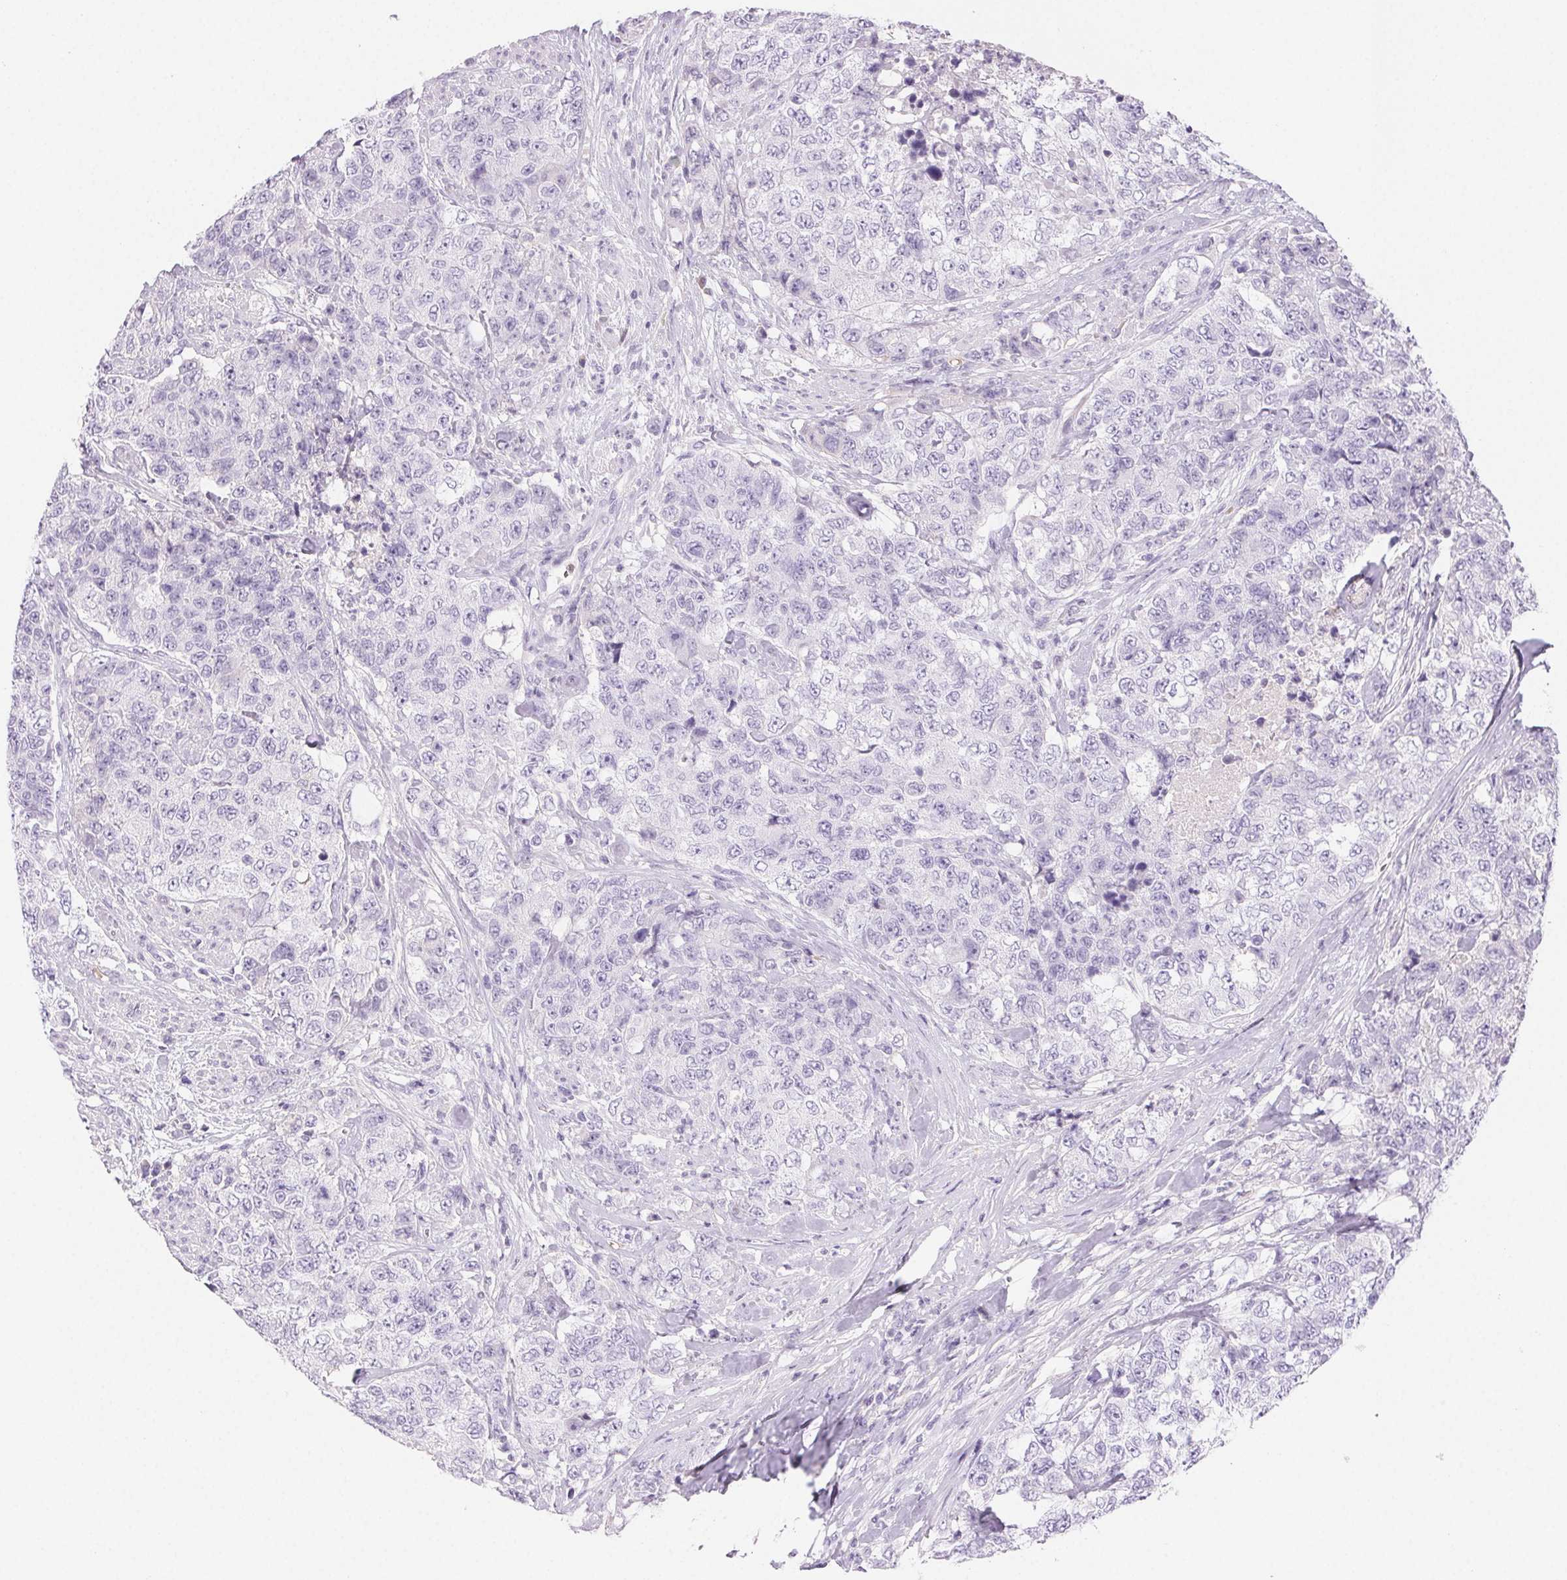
{"staining": {"intensity": "negative", "quantity": "none", "location": "none"}, "tissue": "urothelial cancer", "cell_type": "Tumor cells", "image_type": "cancer", "snomed": [{"axis": "morphology", "description": "Urothelial carcinoma, High grade"}, {"axis": "topography", "description": "Urinary bladder"}], "caption": "Immunohistochemical staining of urothelial cancer demonstrates no significant staining in tumor cells.", "gene": "PADI4", "patient": {"sex": "female", "age": 78}}